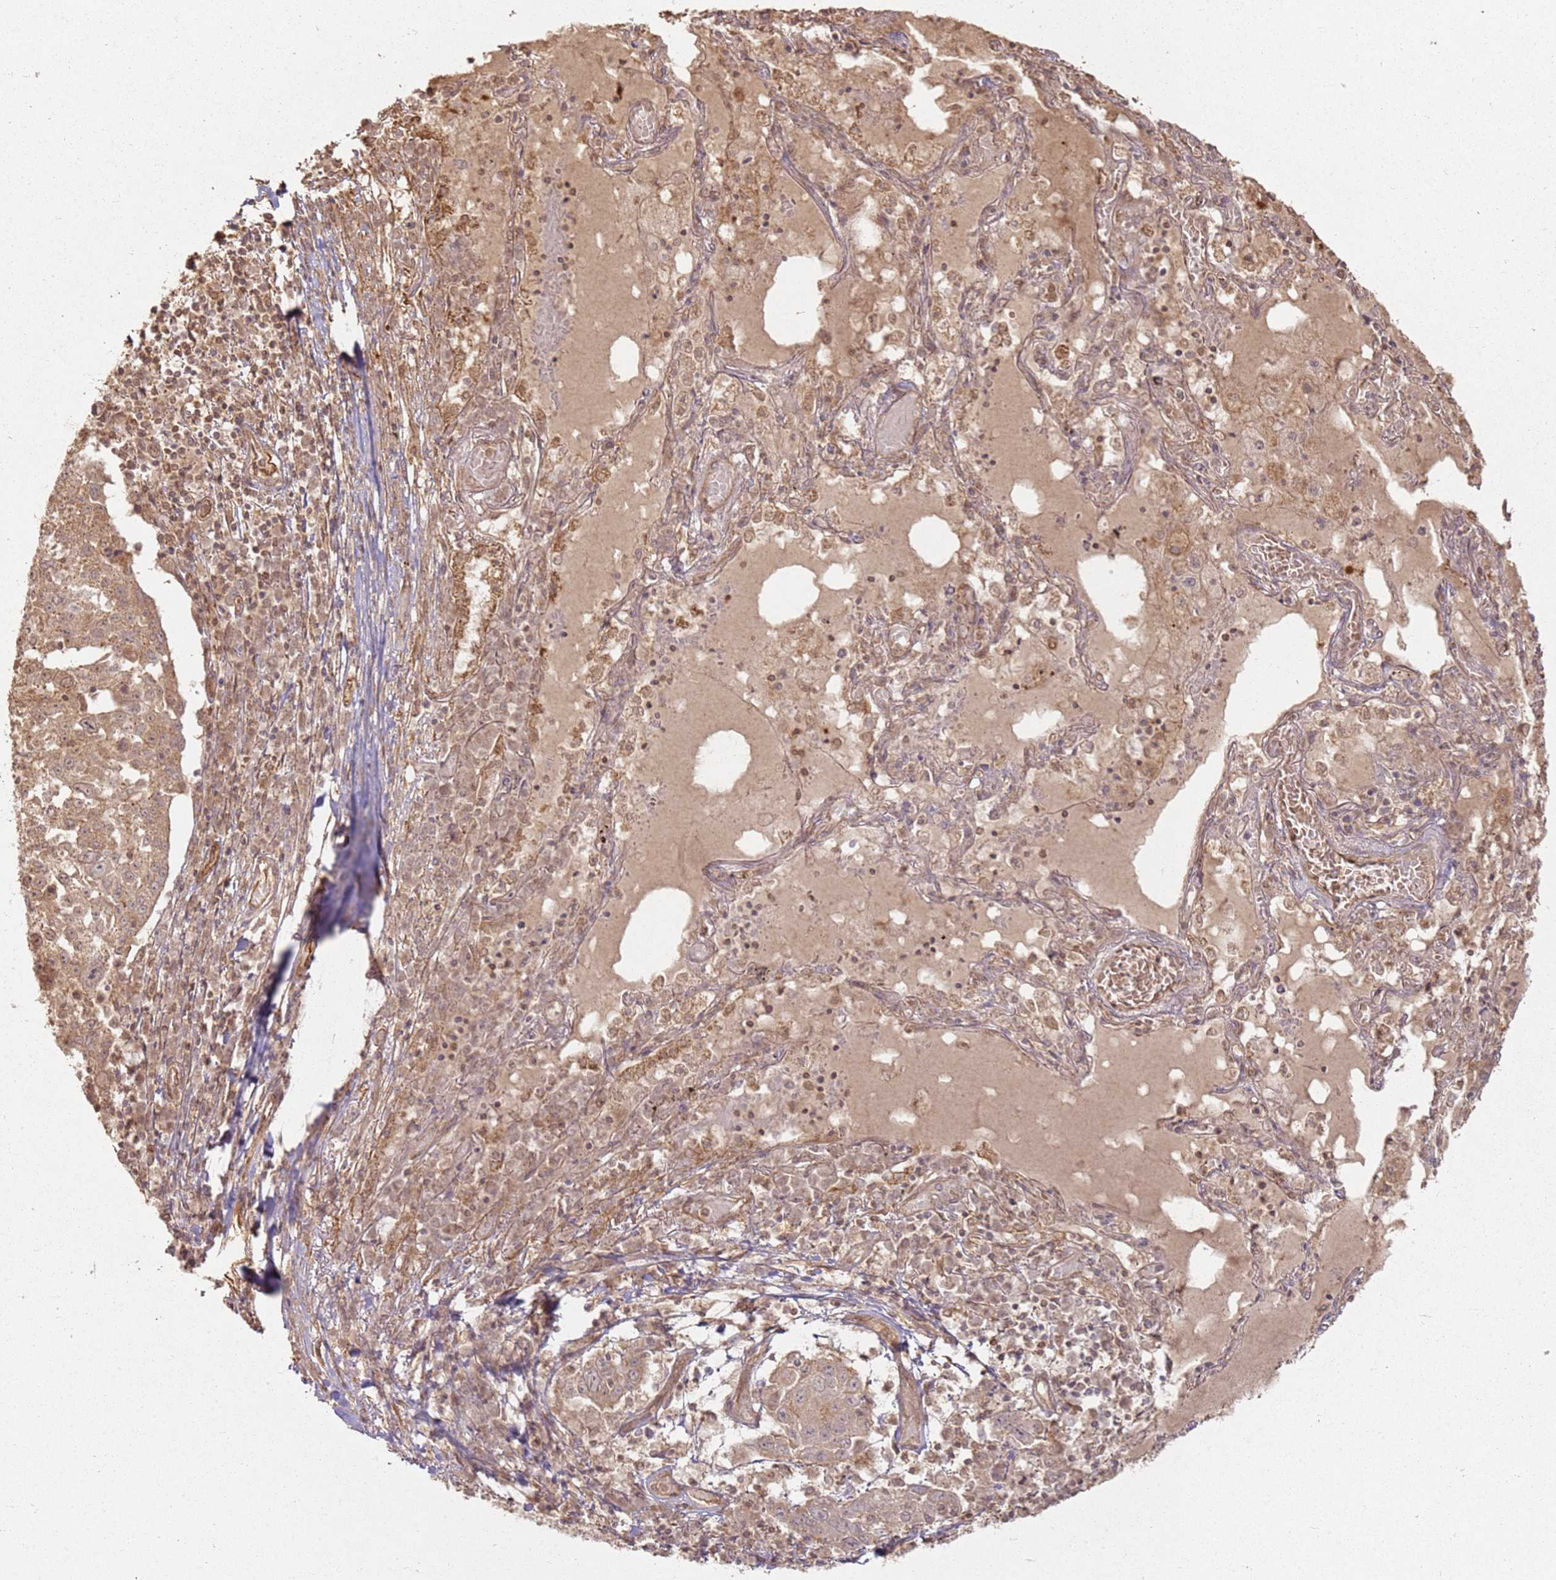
{"staining": {"intensity": "moderate", "quantity": ">75%", "location": "cytoplasmic/membranous"}, "tissue": "lung cancer", "cell_type": "Tumor cells", "image_type": "cancer", "snomed": [{"axis": "morphology", "description": "Squamous cell carcinoma, NOS"}, {"axis": "topography", "description": "Lung"}], "caption": "Tumor cells exhibit medium levels of moderate cytoplasmic/membranous positivity in about >75% of cells in lung cancer. Using DAB (3,3'-diaminobenzidine) (brown) and hematoxylin (blue) stains, captured at high magnification using brightfield microscopy.", "gene": "ZNF776", "patient": {"sex": "male", "age": 65}}